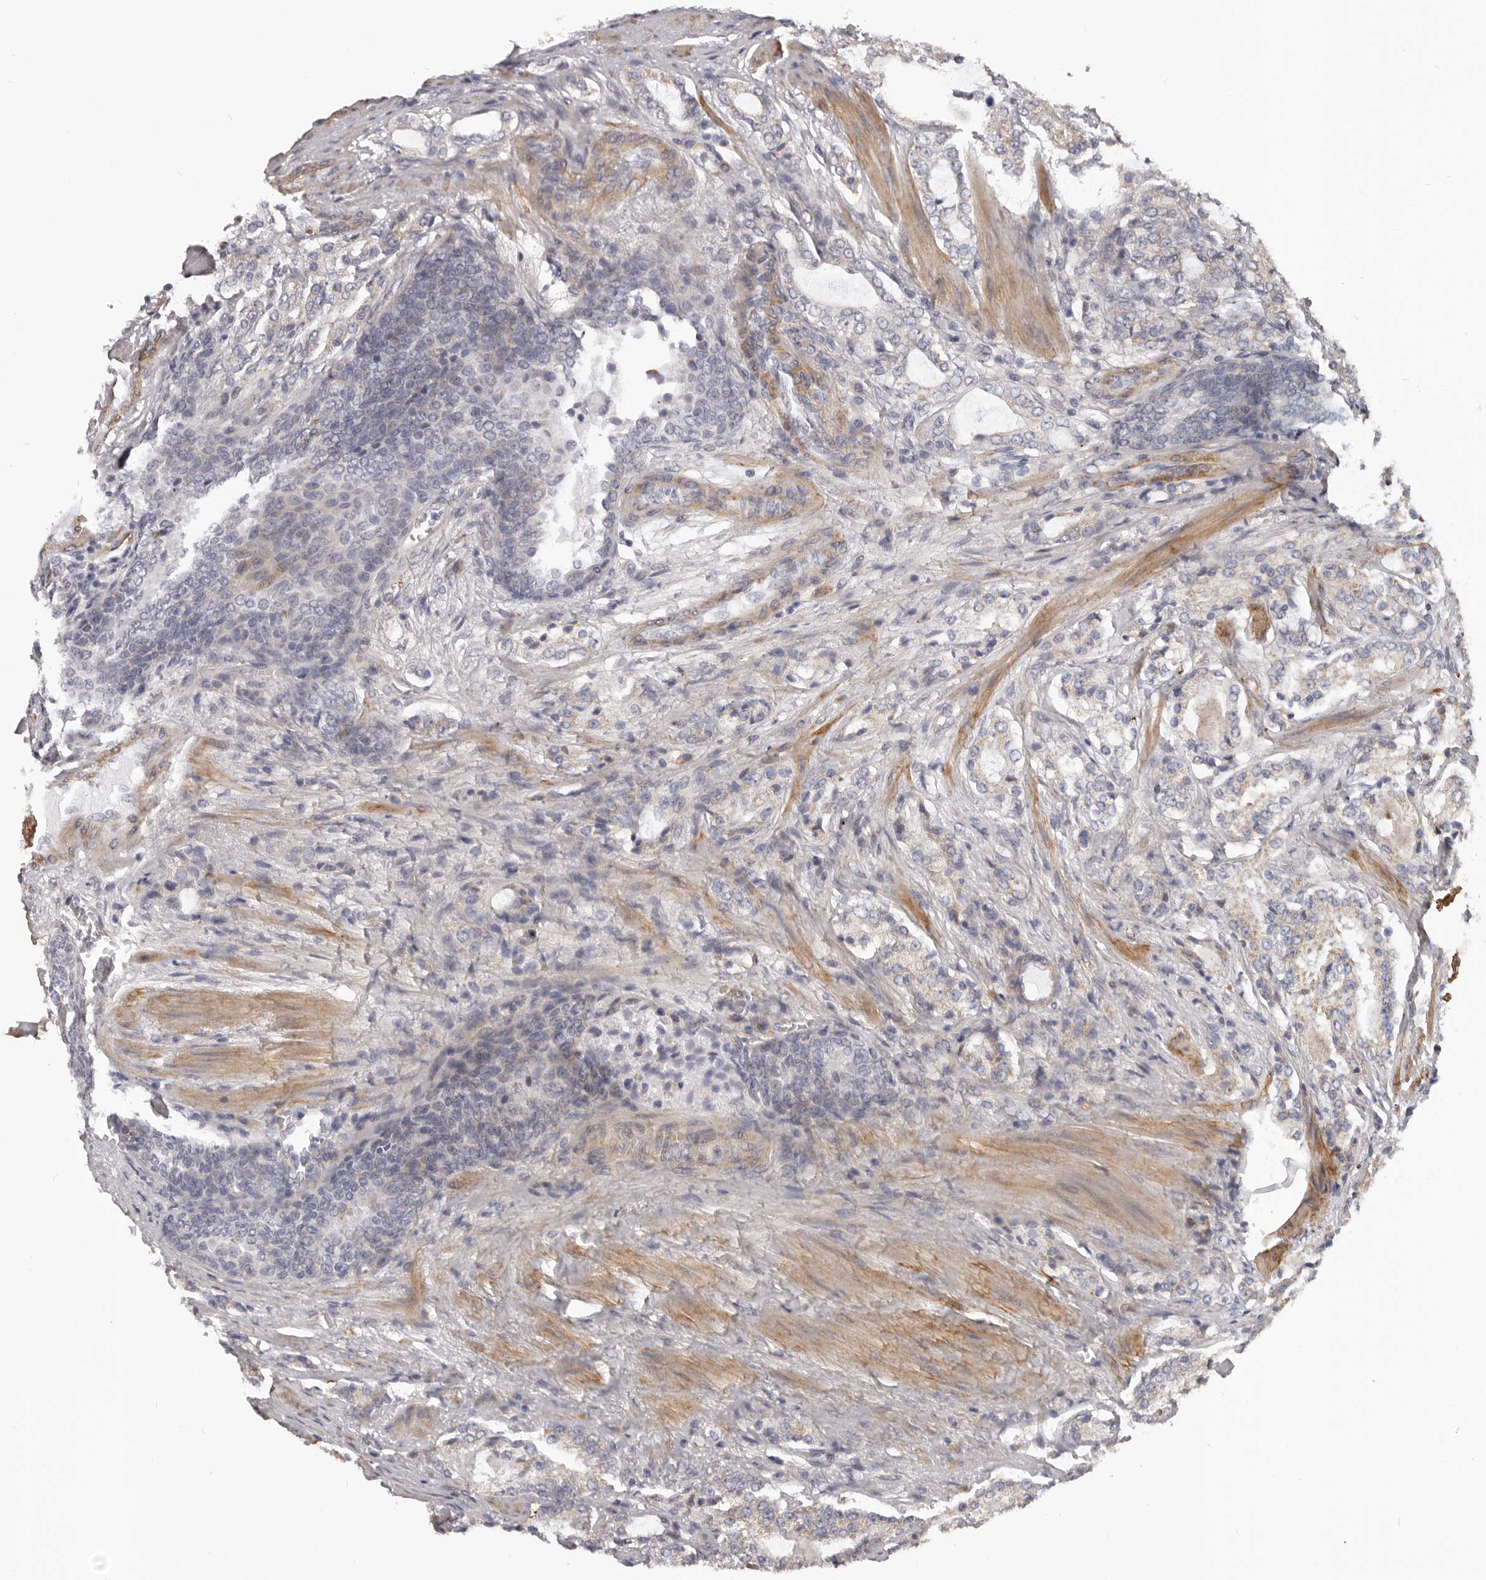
{"staining": {"intensity": "moderate", "quantity": "<25%", "location": "cytoplasmic/membranous"}, "tissue": "prostate cancer", "cell_type": "Tumor cells", "image_type": "cancer", "snomed": [{"axis": "morphology", "description": "Adenocarcinoma, Medium grade"}, {"axis": "topography", "description": "Prostate"}], "caption": "Human prostate cancer stained with a brown dye exhibits moderate cytoplasmic/membranous positive expression in about <25% of tumor cells.", "gene": "MRPS10", "patient": {"sex": "male", "age": 72}}